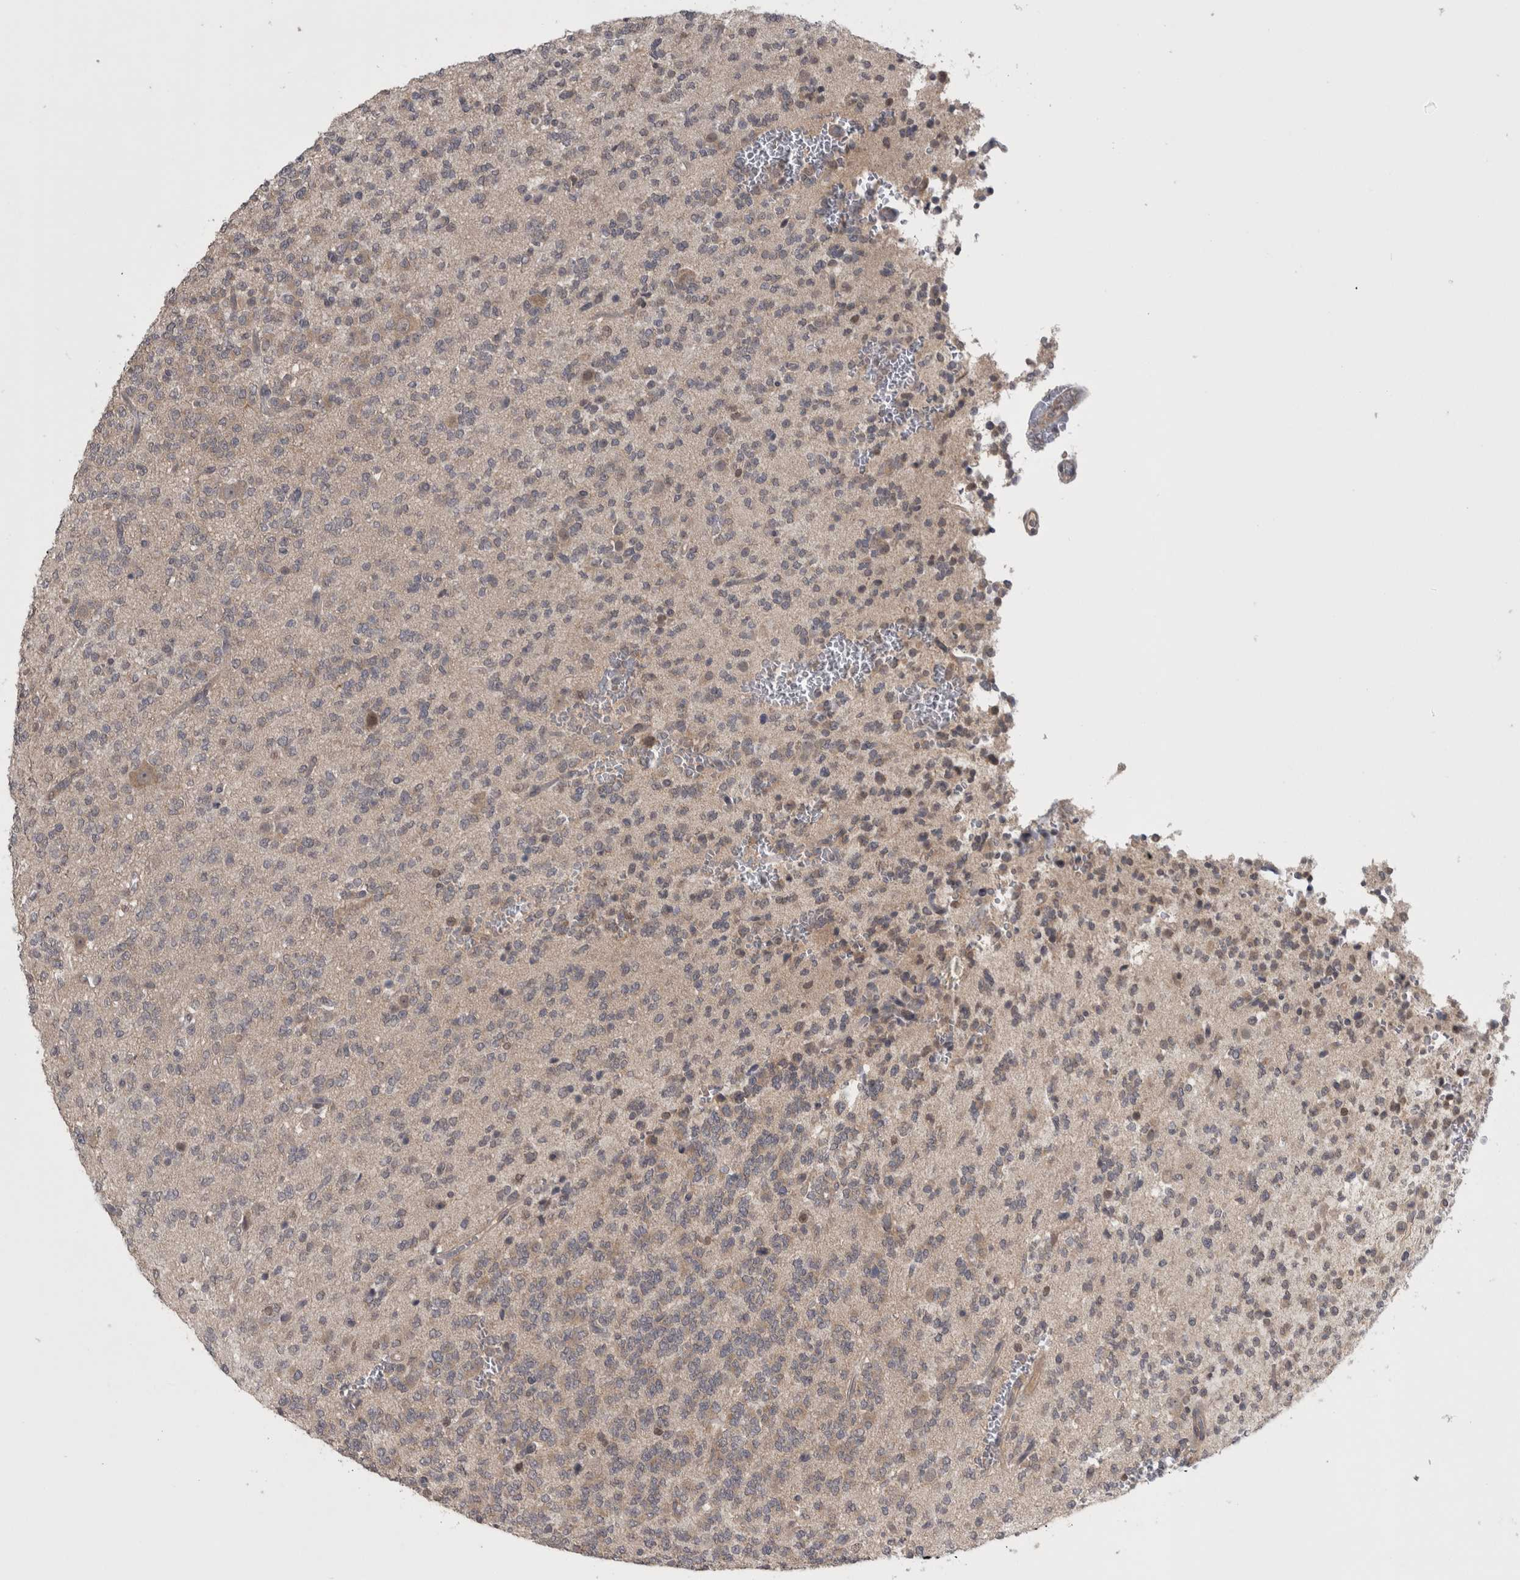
{"staining": {"intensity": "weak", "quantity": "25%-75%", "location": "cytoplasmic/membranous"}, "tissue": "glioma", "cell_type": "Tumor cells", "image_type": "cancer", "snomed": [{"axis": "morphology", "description": "Glioma, malignant, Low grade"}, {"axis": "topography", "description": "Brain"}], "caption": "Human malignant low-grade glioma stained with a protein marker reveals weak staining in tumor cells.", "gene": "ZNF114", "patient": {"sex": "male", "age": 38}}